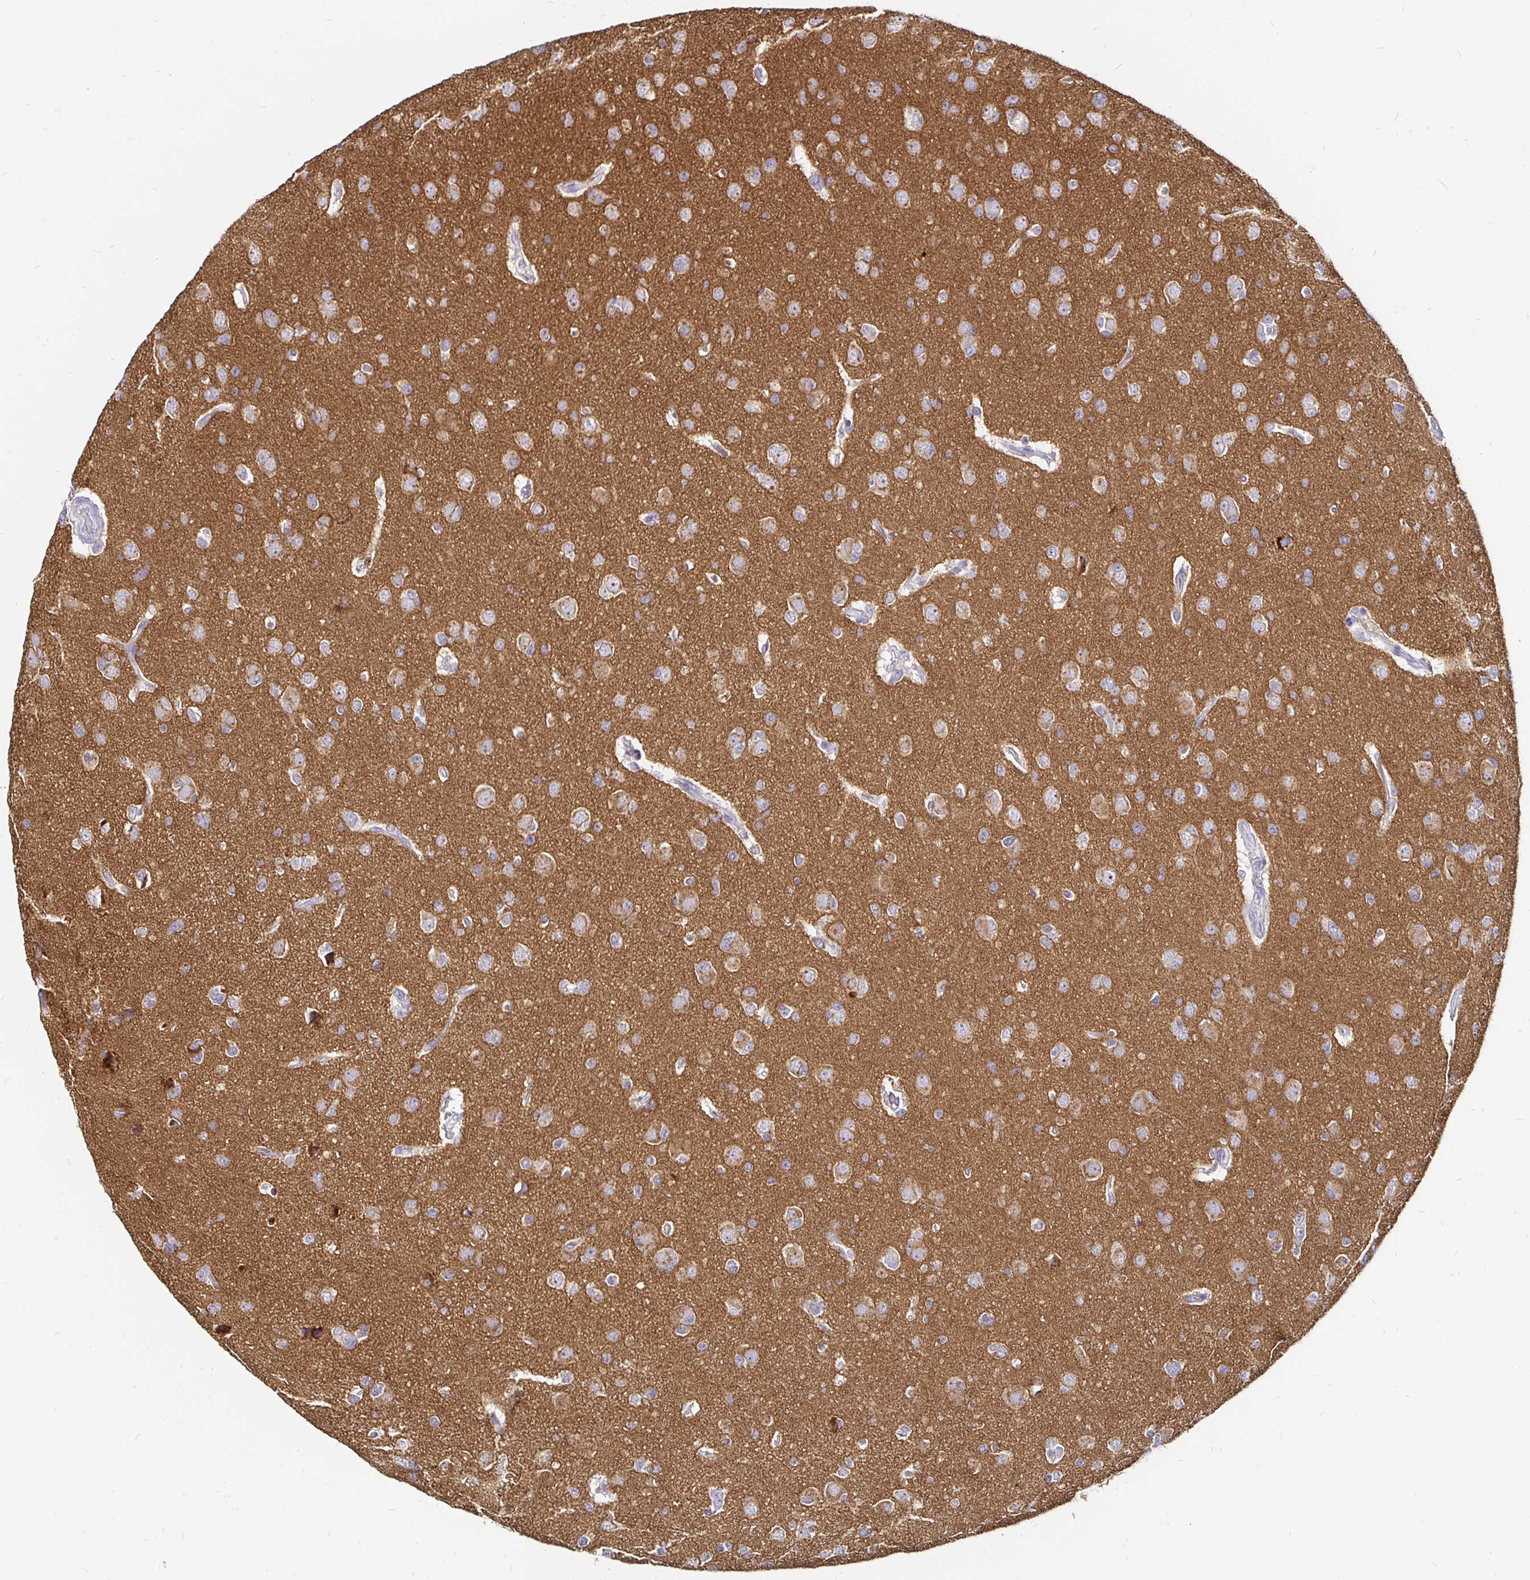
{"staining": {"intensity": "moderate", "quantity": ">75%", "location": "cytoplasmic/membranous"}, "tissue": "glioma", "cell_type": "Tumor cells", "image_type": "cancer", "snomed": [{"axis": "morphology", "description": "Glioma, malignant, Low grade"}, {"axis": "topography", "description": "Brain"}], "caption": "An IHC image of neoplastic tissue is shown. Protein staining in brown shows moderate cytoplasmic/membranous positivity in malignant glioma (low-grade) within tumor cells.", "gene": "FAIM2", "patient": {"sex": "female", "age": 55}}